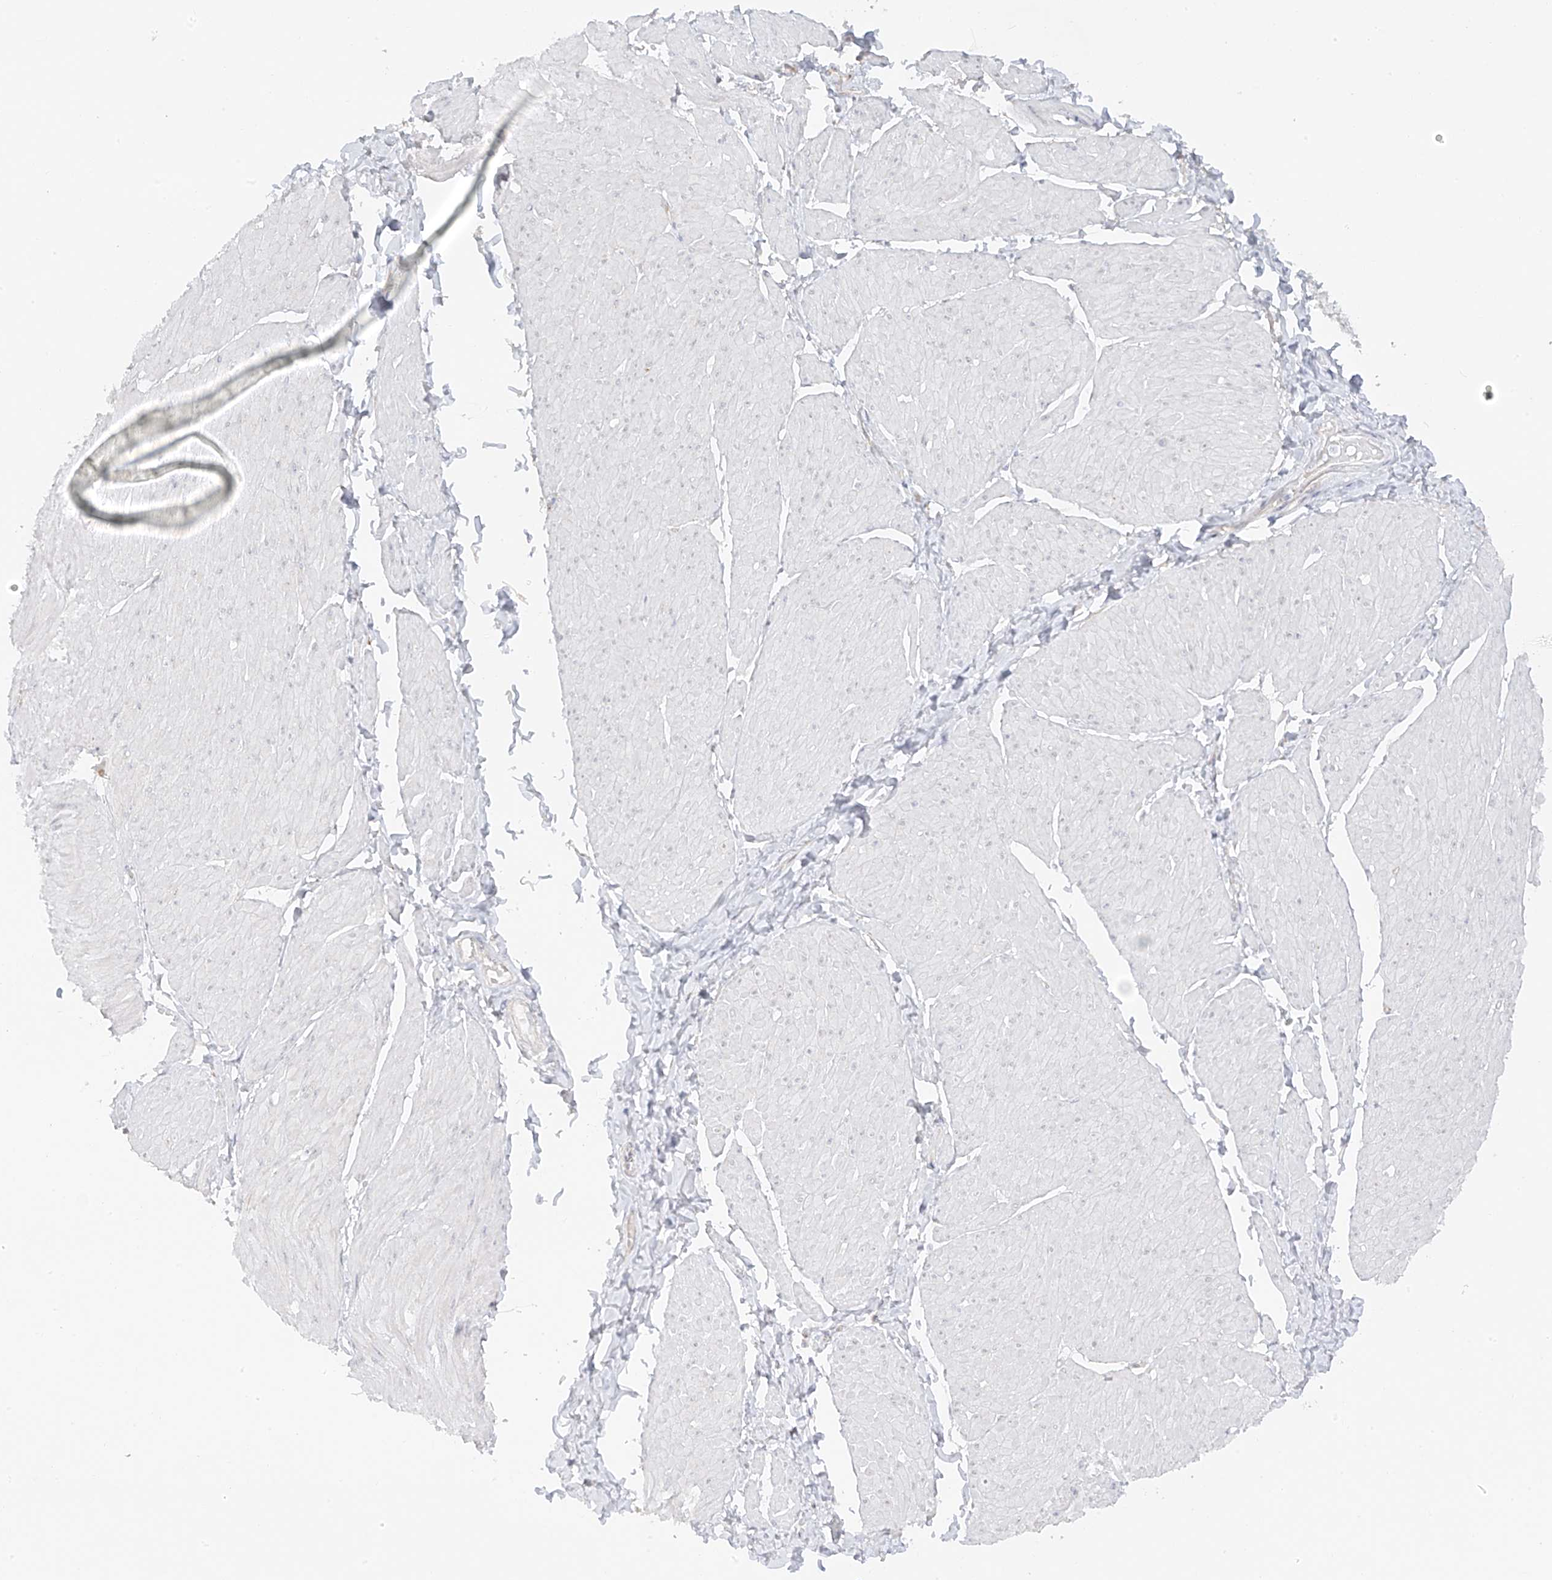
{"staining": {"intensity": "negative", "quantity": "none", "location": "none"}, "tissue": "smooth muscle", "cell_type": "Smooth muscle cells", "image_type": "normal", "snomed": [{"axis": "morphology", "description": "Urothelial carcinoma, High grade"}, {"axis": "topography", "description": "Urinary bladder"}], "caption": "Smooth muscle stained for a protein using immunohistochemistry (IHC) displays no staining smooth muscle cells.", "gene": "DCDC2", "patient": {"sex": "male", "age": 46}}